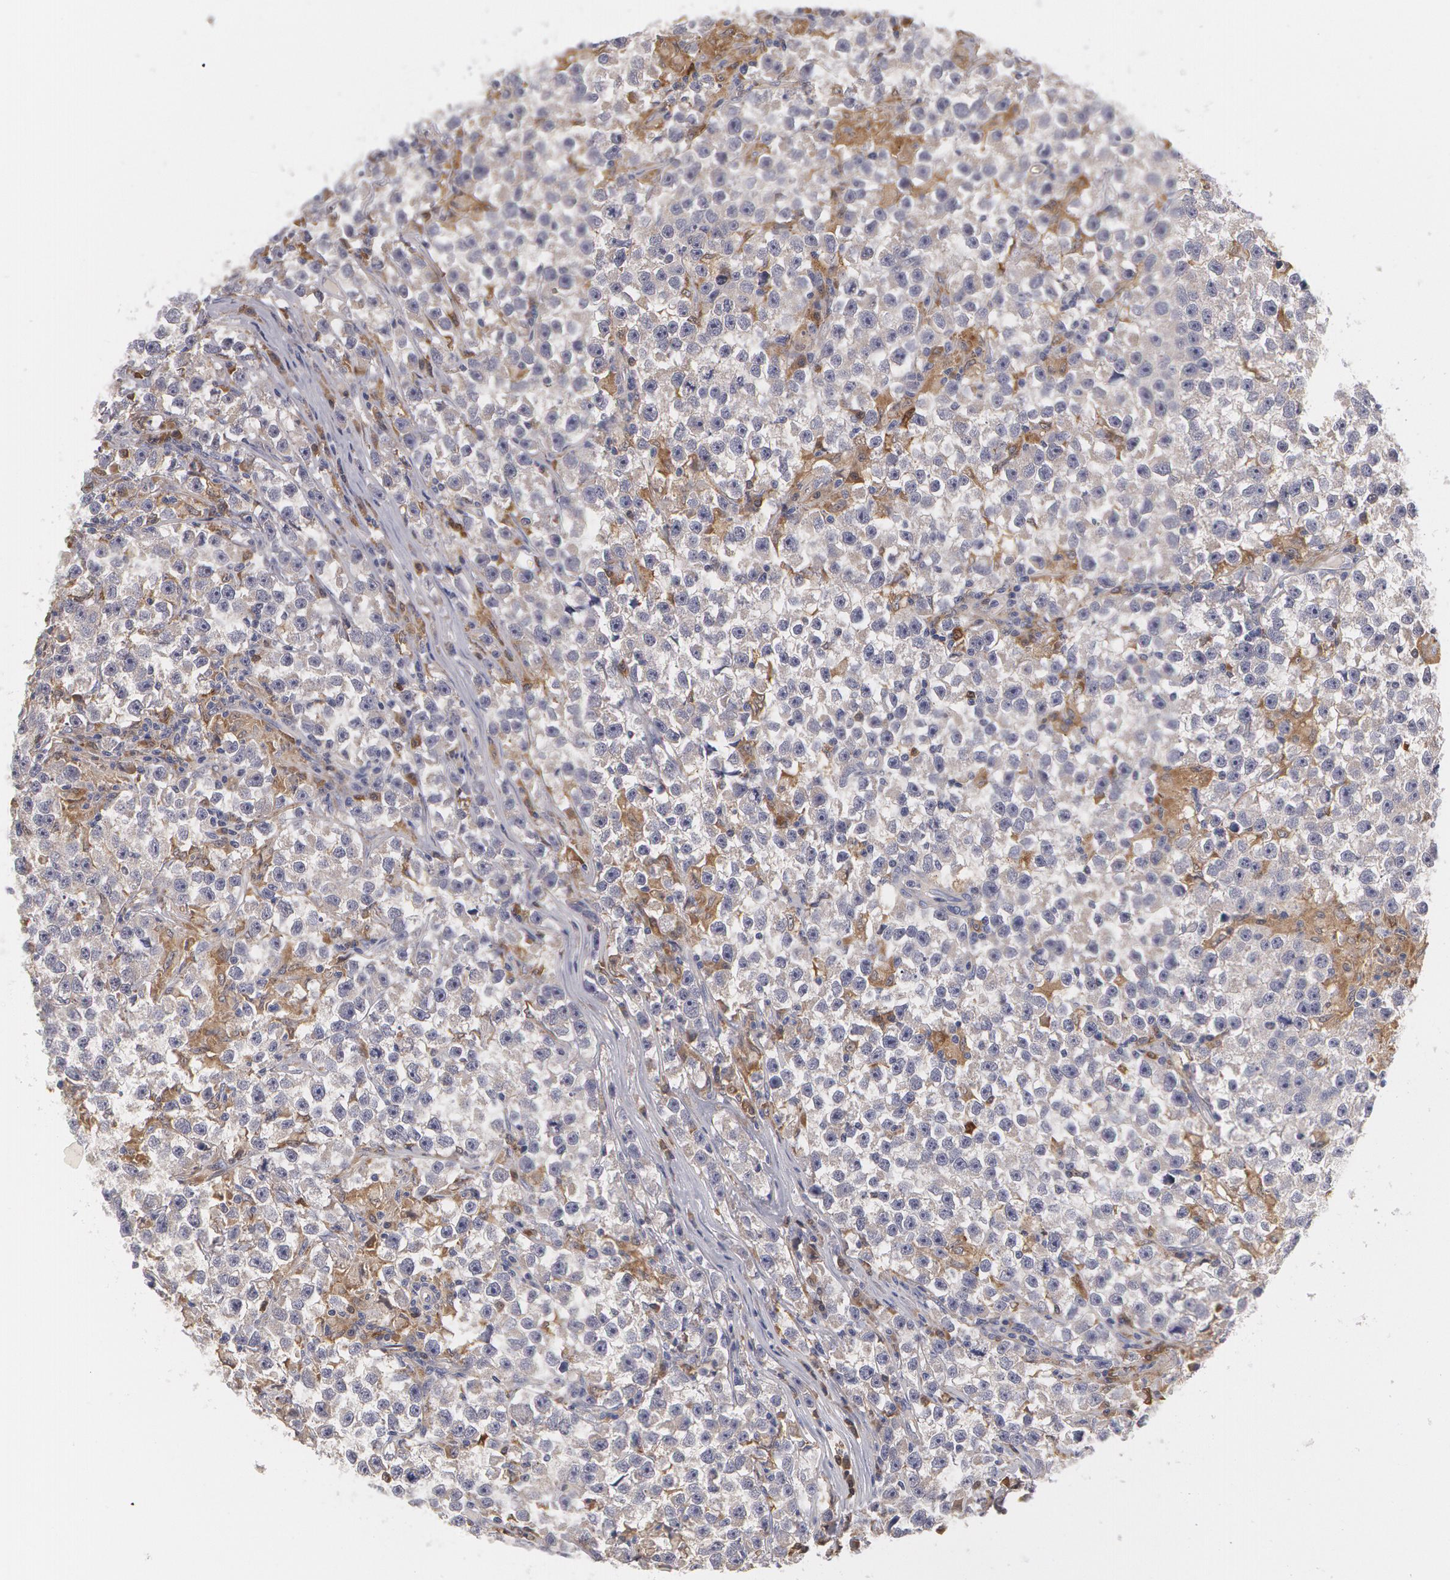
{"staining": {"intensity": "moderate", "quantity": "<25%", "location": "cytoplasmic/membranous"}, "tissue": "testis cancer", "cell_type": "Tumor cells", "image_type": "cancer", "snomed": [{"axis": "morphology", "description": "Seminoma, NOS"}, {"axis": "topography", "description": "Testis"}], "caption": "Immunohistochemical staining of seminoma (testis) reveals low levels of moderate cytoplasmic/membranous protein positivity in approximately <25% of tumor cells. (IHC, brightfield microscopy, high magnification).", "gene": "SYK", "patient": {"sex": "male", "age": 33}}